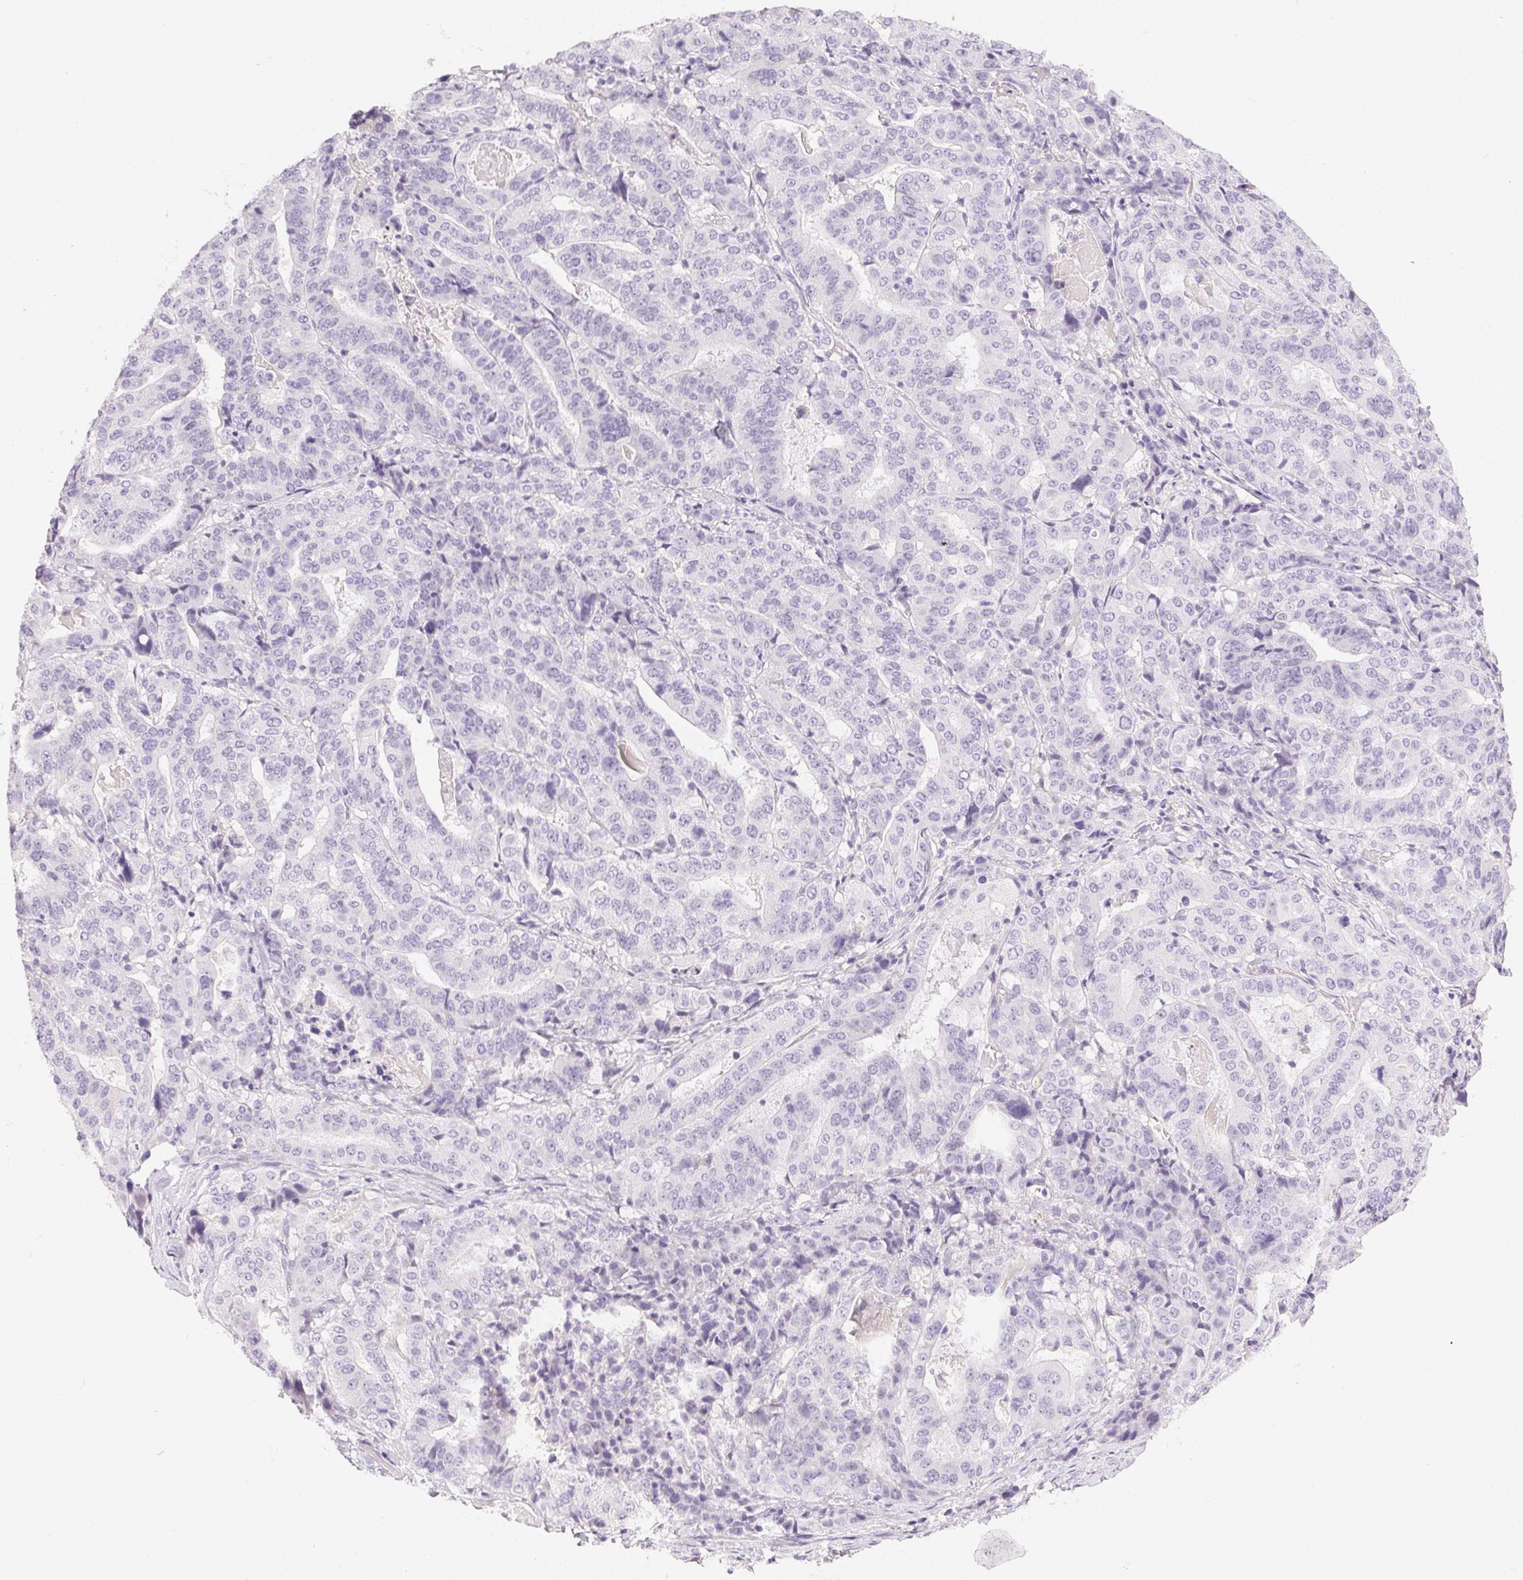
{"staining": {"intensity": "negative", "quantity": "none", "location": "none"}, "tissue": "stomach cancer", "cell_type": "Tumor cells", "image_type": "cancer", "snomed": [{"axis": "morphology", "description": "Adenocarcinoma, NOS"}, {"axis": "topography", "description": "Stomach"}], "caption": "IHC histopathology image of neoplastic tissue: human stomach adenocarcinoma stained with DAB (3,3'-diaminobenzidine) exhibits no significant protein positivity in tumor cells.", "gene": "MIOX", "patient": {"sex": "male", "age": 48}}